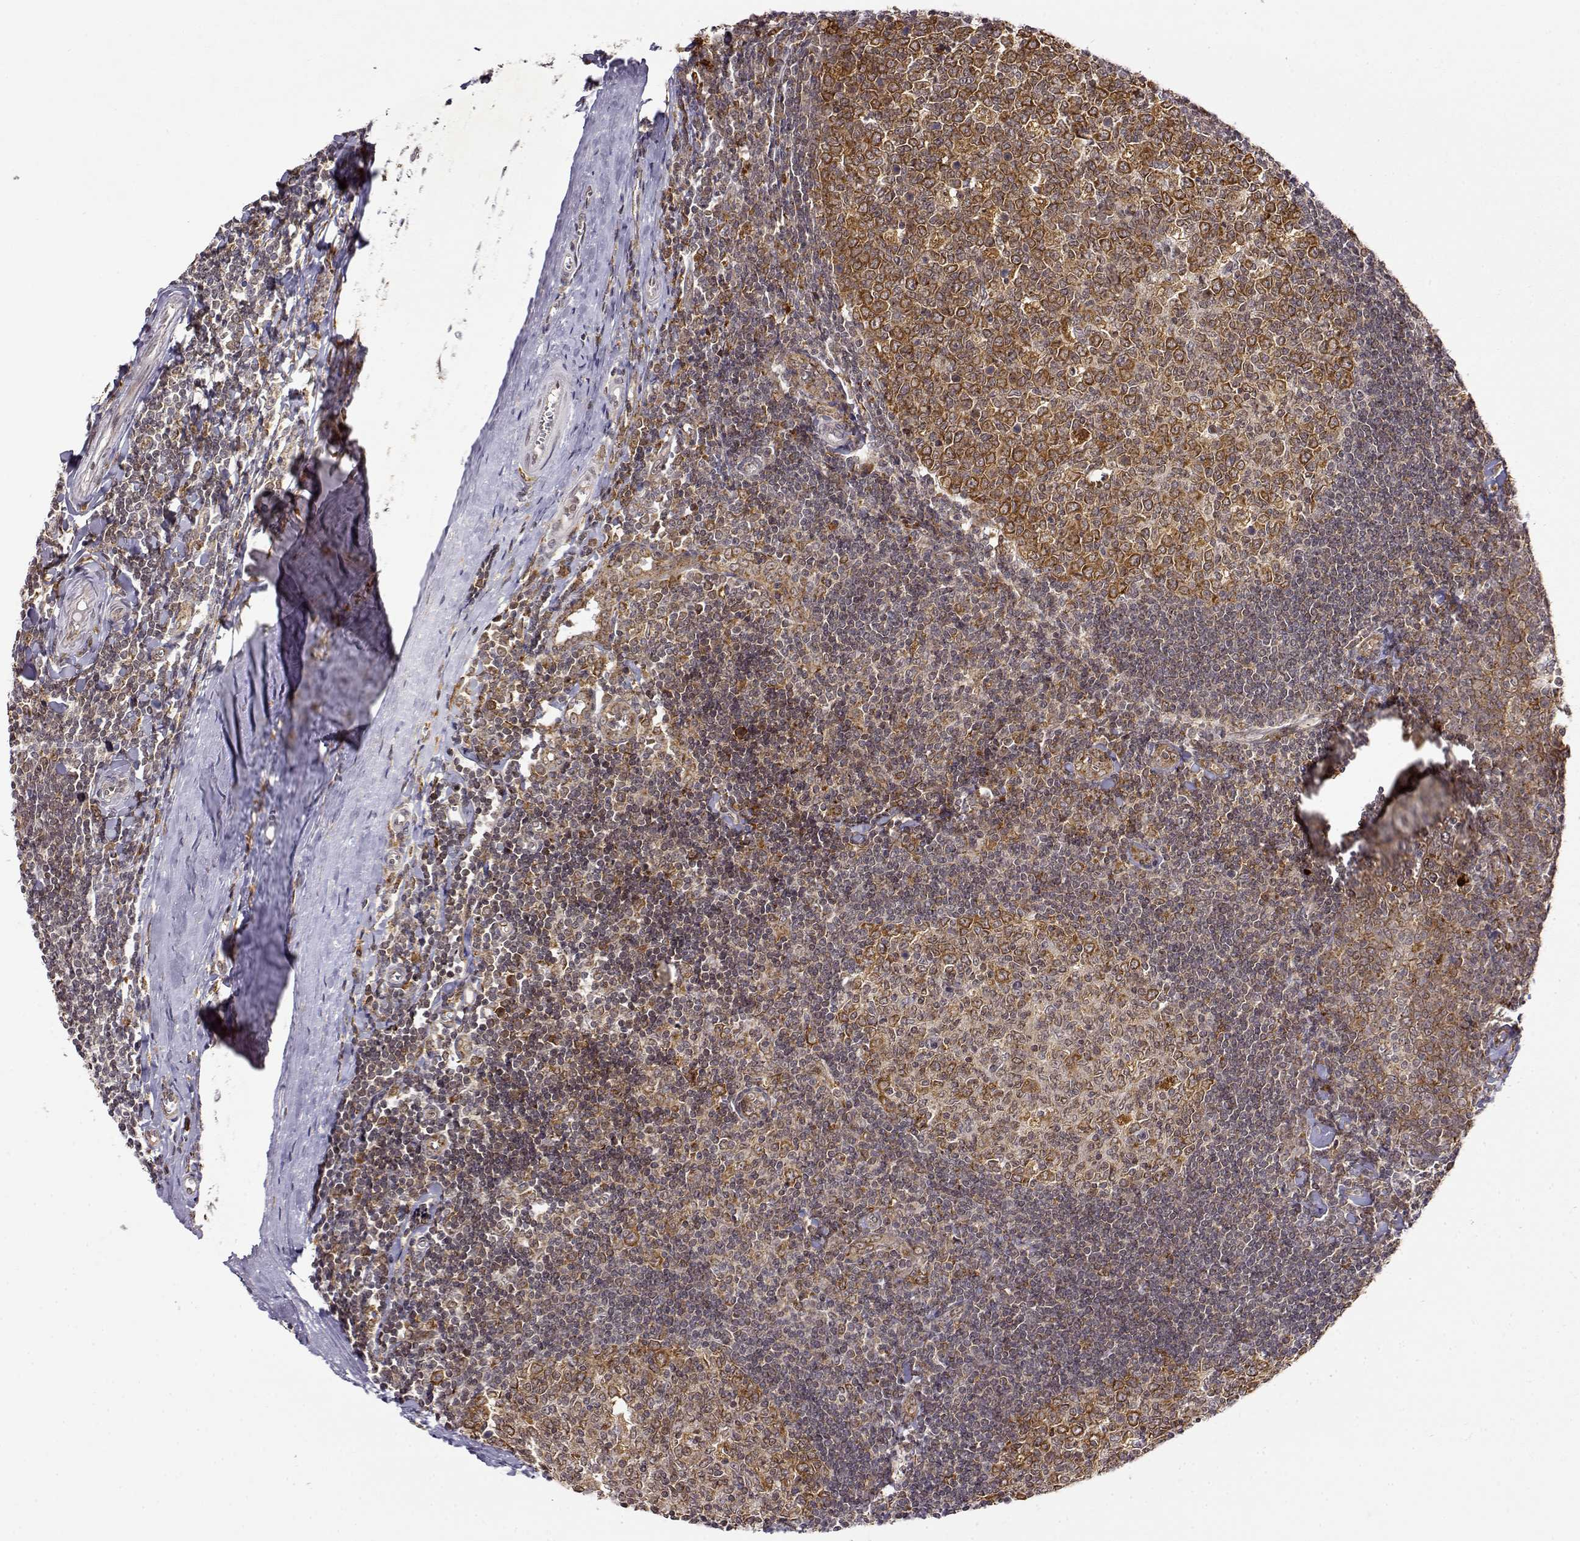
{"staining": {"intensity": "moderate", "quantity": ">75%", "location": "cytoplasmic/membranous"}, "tissue": "tonsil", "cell_type": "Germinal center cells", "image_type": "normal", "snomed": [{"axis": "morphology", "description": "Normal tissue, NOS"}, {"axis": "topography", "description": "Tonsil"}], "caption": "The histopathology image exhibits a brown stain indicating the presence of a protein in the cytoplasmic/membranous of germinal center cells in tonsil. Nuclei are stained in blue.", "gene": "RNF13", "patient": {"sex": "female", "age": 12}}